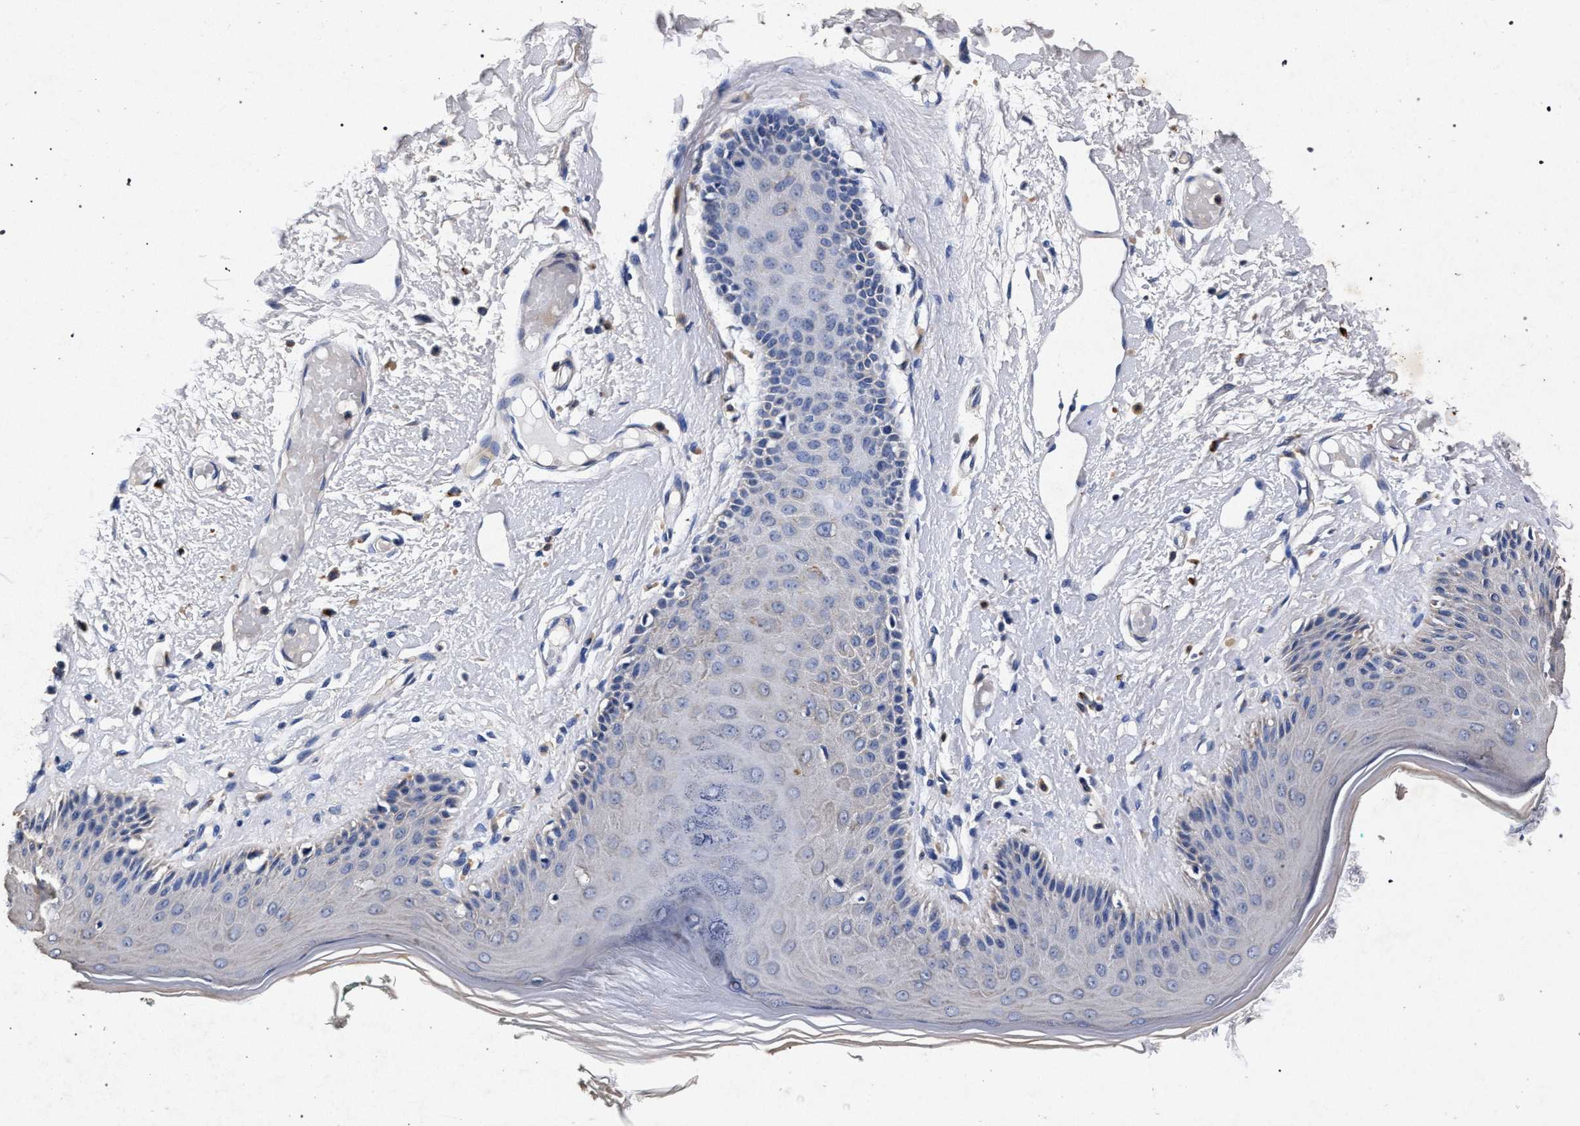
{"staining": {"intensity": "negative", "quantity": "none", "location": "none"}, "tissue": "skin", "cell_type": "Epidermal cells", "image_type": "normal", "snomed": [{"axis": "morphology", "description": "Normal tissue, NOS"}, {"axis": "topography", "description": "Vulva"}], "caption": "Immunohistochemistry micrograph of normal skin stained for a protein (brown), which exhibits no staining in epidermal cells.", "gene": "ATP1A2", "patient": {"sex": "female", "age": 73}}